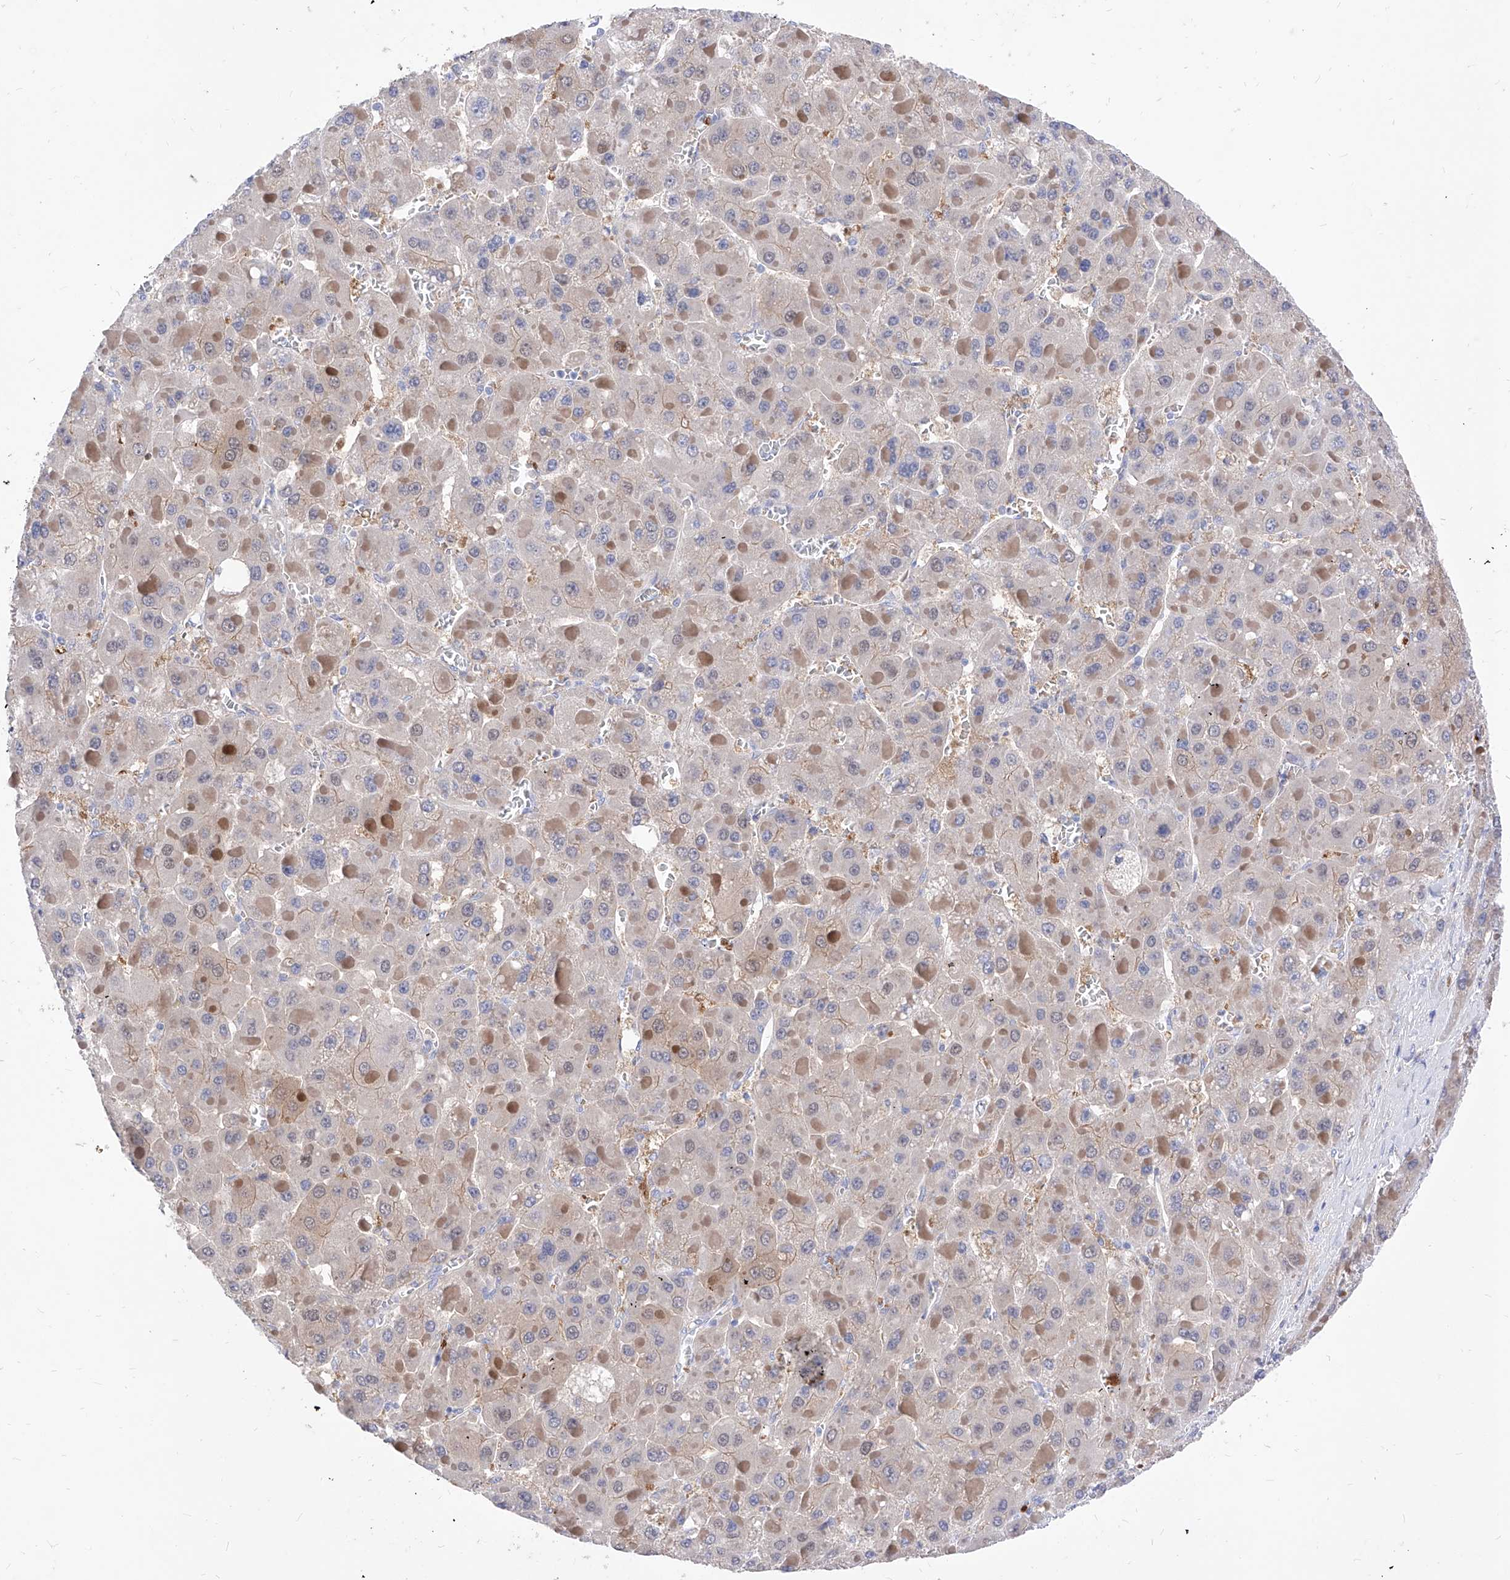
{"staining": {"intensity": "weak", "quantity": "<25%", "location": "cytoplasmic/membranous"}, "tissue": "liver cancer", "cell_type": "Tumor cells", "image_type": "cancer", "snomed": [{"axis": "morphology", "description": "Carcinoma, Hepatocellular, NOS"}, {"axis": "topography", "description": "Liver"}], "caption": "DAB (3,3'-diaminobenzidine) immunohistochemical staining of human liver hepatocellular carcinoma displays no significant staining in tumor cells.", "gene": "VAX1", "patient": {"sex": "female", "age": 73}}